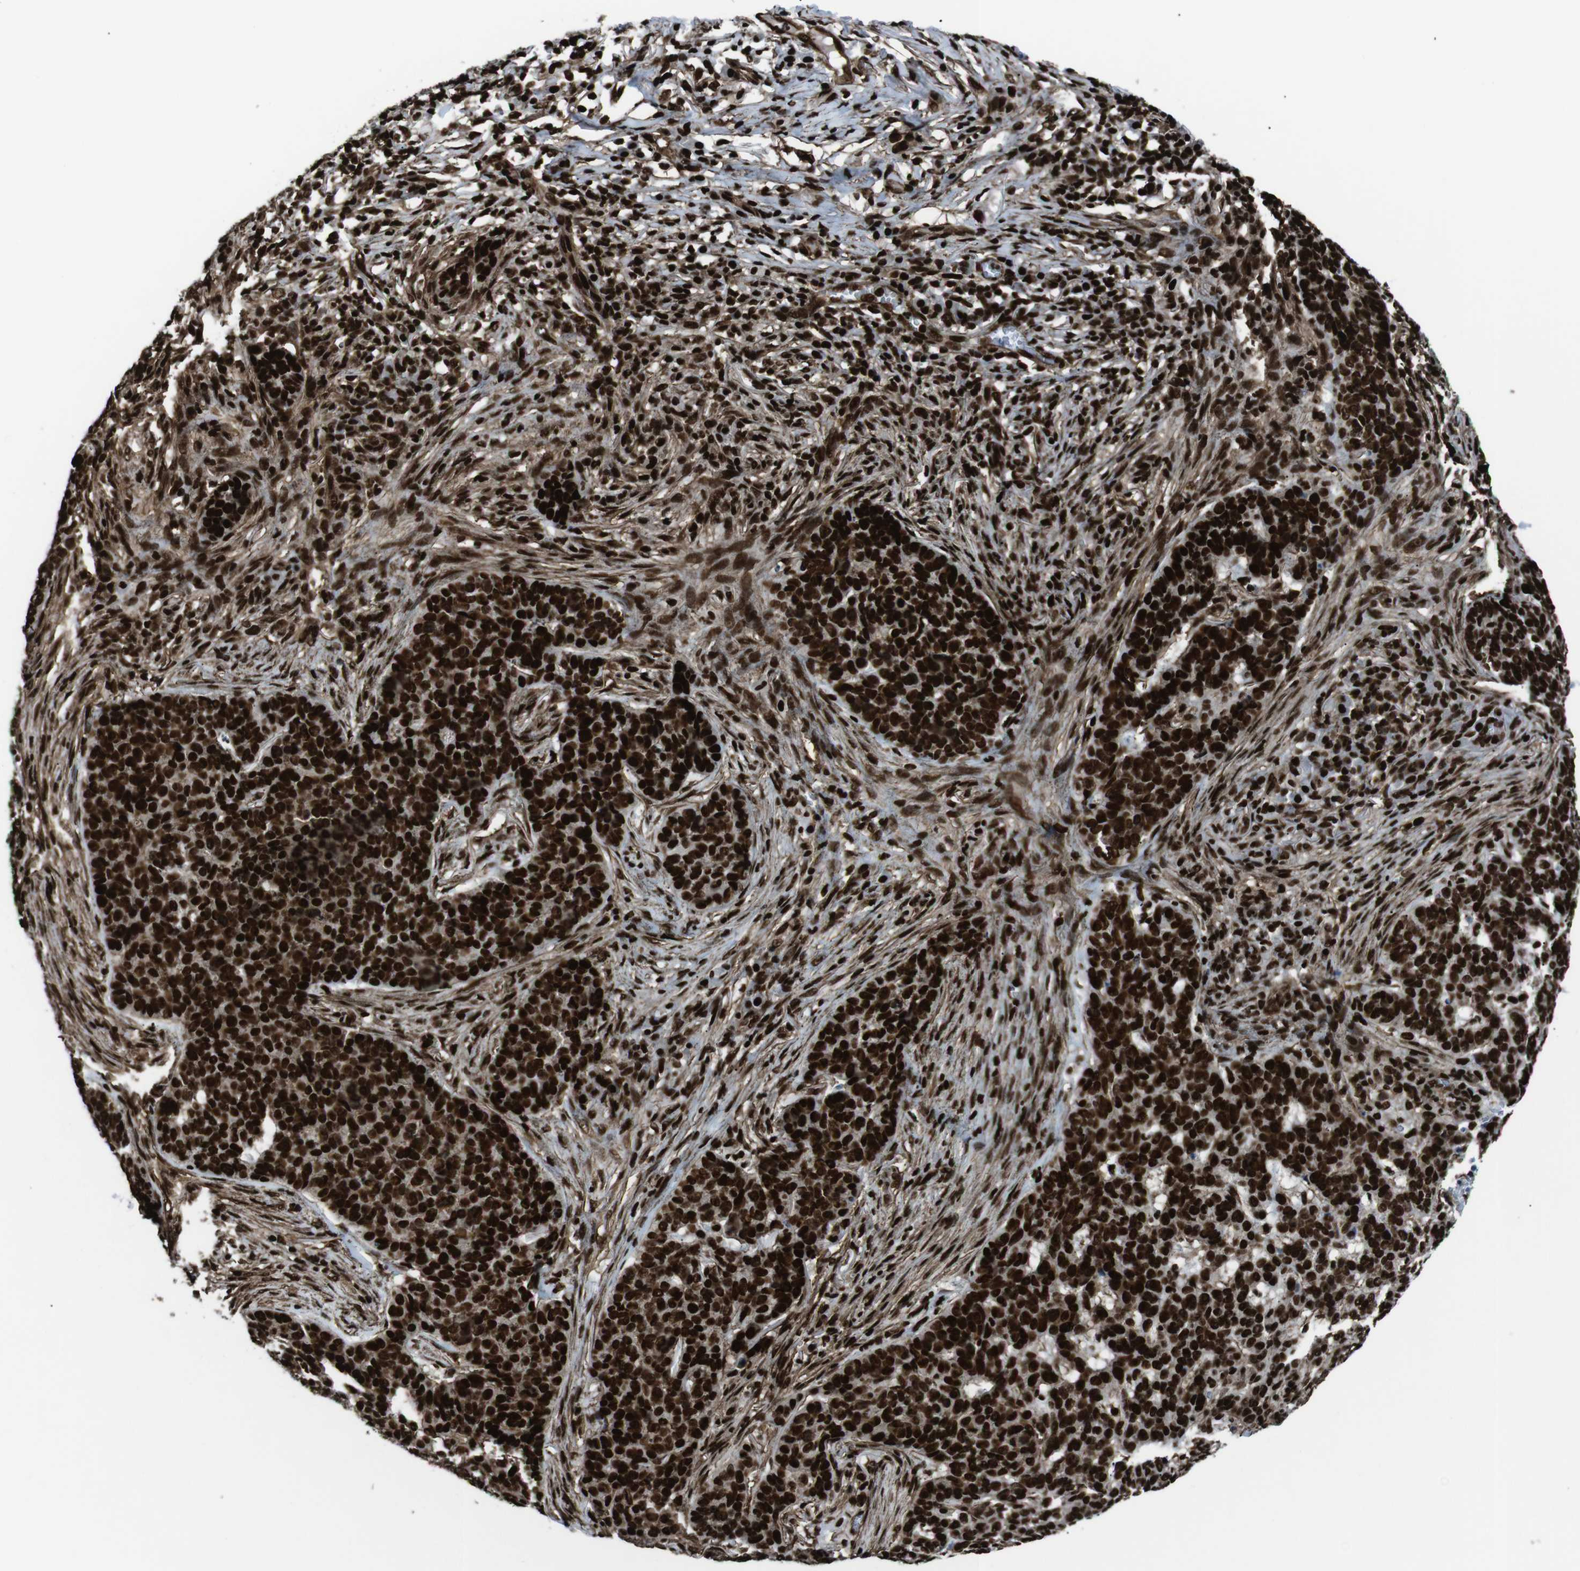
{"staining": {"intensity": "strong", "quantity": ">75%", "location": "cytoplasmic/membranous,nuclear"}, "tissue": "skin cancer", "cell_type": "Tumor cells", "image_type": "cancer", "snomed": [{"axis": "morphology", "description": "Basal cell carcinoma"}, {"axis": "topography", "description": "Skin"}], "caption": "The histopathology image reveals staining of skin cancer (basal cell carcinoma), revealing strong cytoplasmic/membranous and nuclear protein expression (brown color) within tumor cells. The staining was performed using DAB (3,3'-diaminobenzidine), with brown indicating positive protein expression. Nuclei are stained blue with hematoxylin.", "gene": "HNRNPU", "patient": {"sex": "male", "age": 85}}